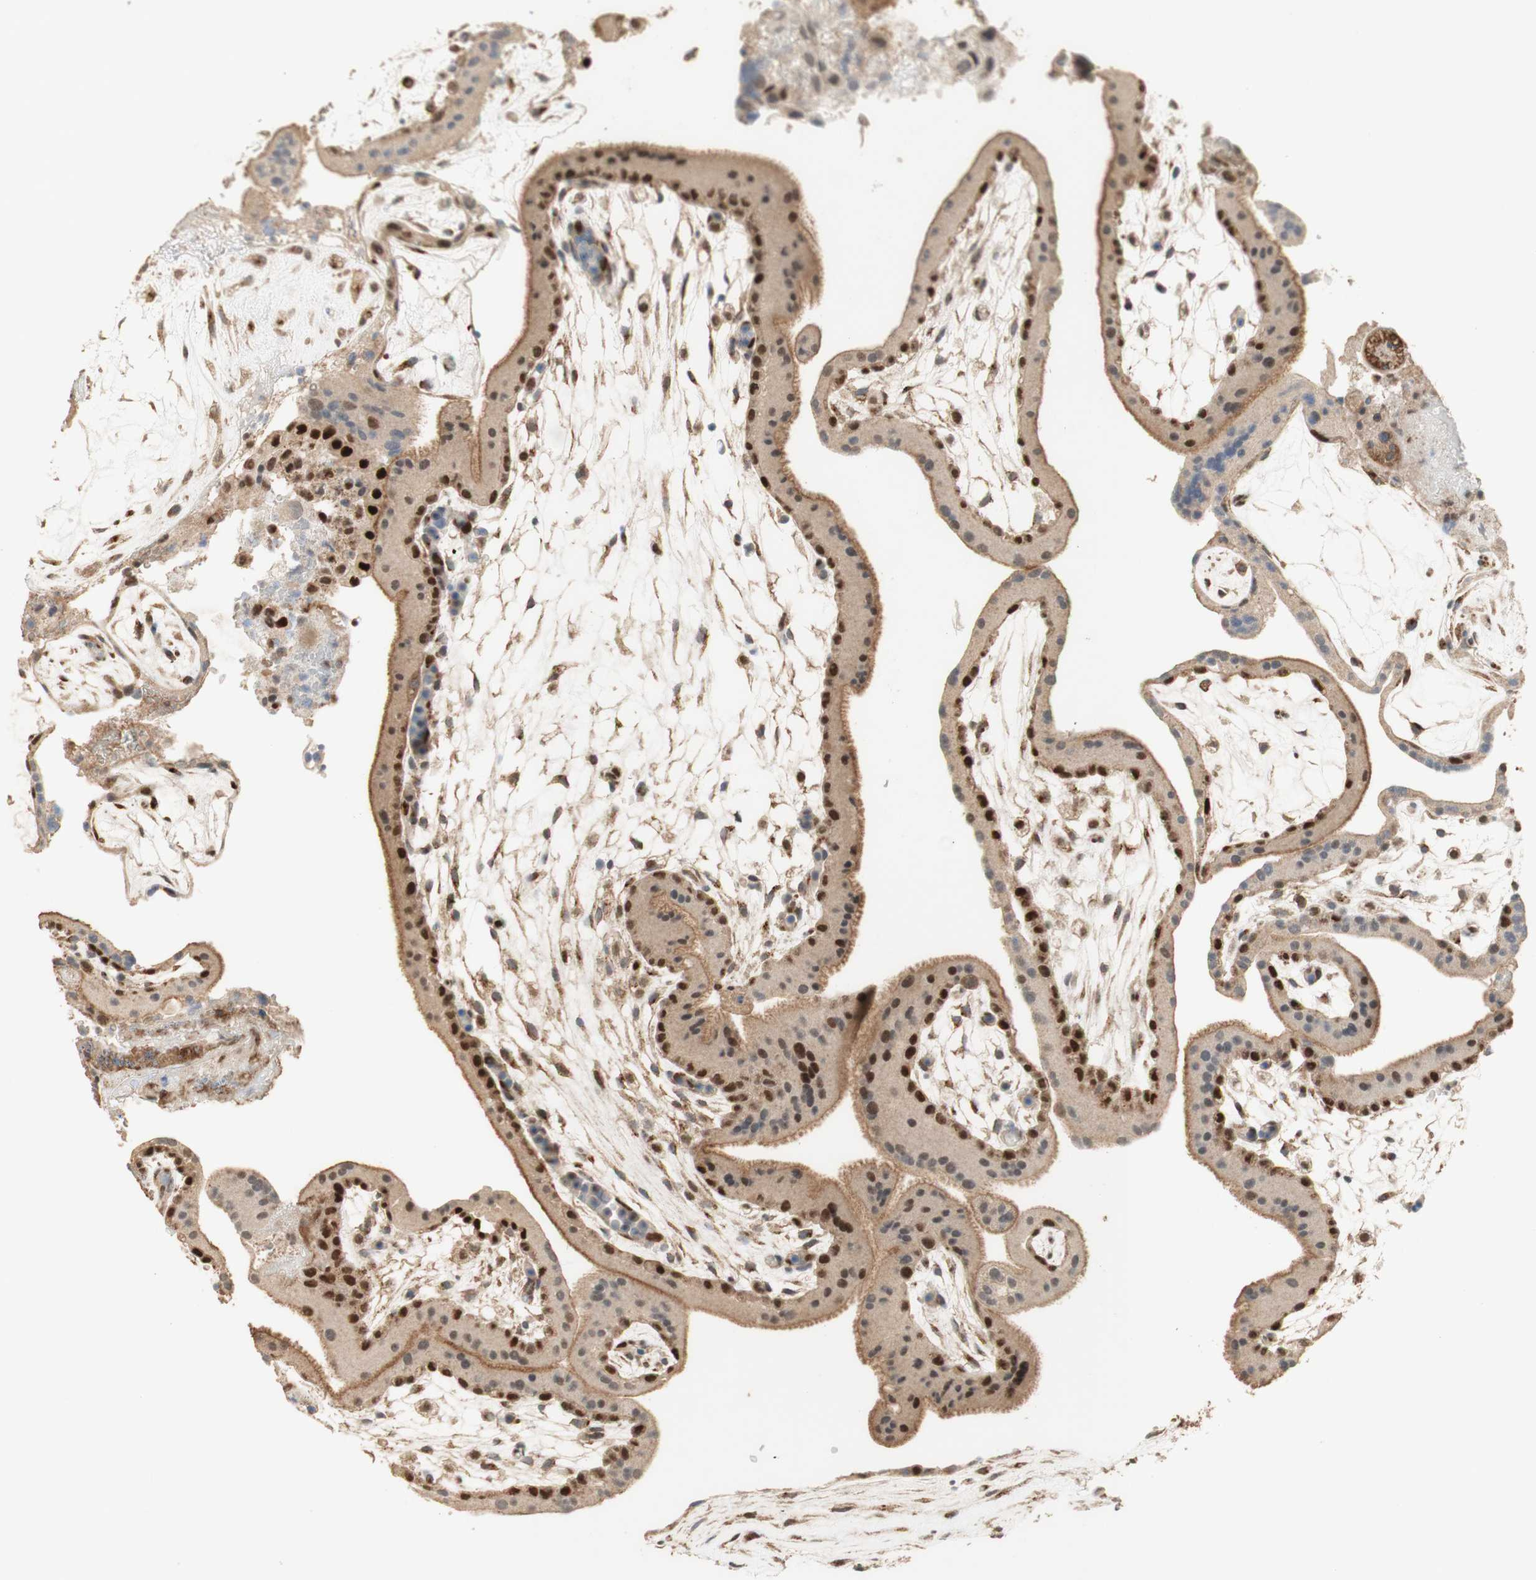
{"staining": {"intensity": "weak", "quantity": "<25%", "location": "nuclear"}, "tissue": "placenta", "cell_type": "Decidual cells", "image_type": "normal", "snomed": [{"axis": "morphology", "description": "Normal tissue, NOS"}, {"axis": "topography", "description": "Placenta"}], "caption": "The histopathology image displays no significant staining in decidual cells of placenta. (DAB immunohistochemistry (IHC) with hematoxylin counter stain).", "gene": "FOXP1", "patient": {"sex": "female", "age": 19}}